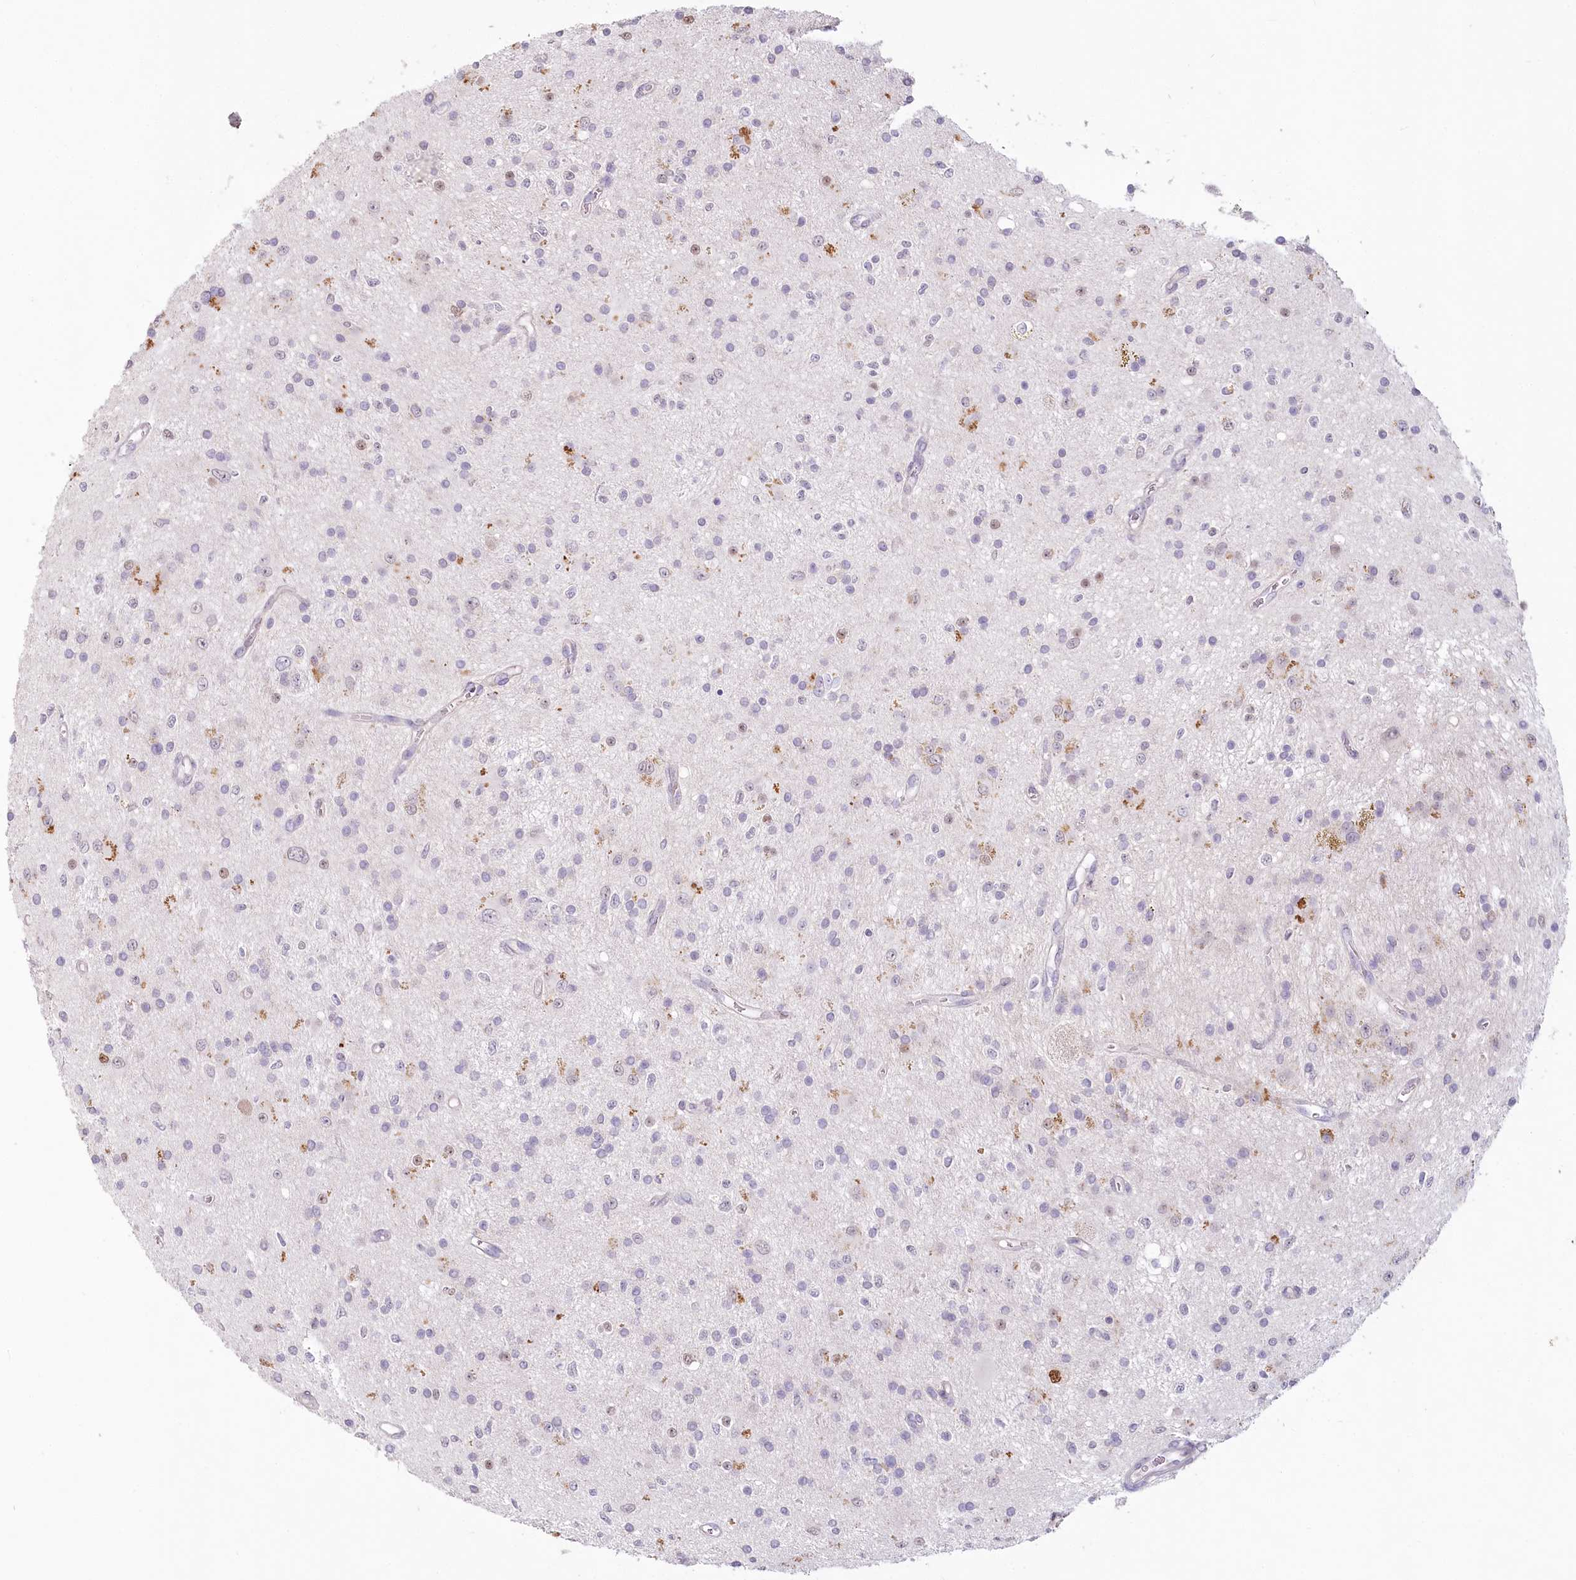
{"staining": {"intensity": "negative", "quantity": "none", "location": "none"}, "tissue": "glioma", "cell_type": "Tumor cells", "image_type": "cancer", "snomed": [{"axis": "morphology", "description": "Glioma, malignant, High grade"}, {"axis": "topography", "description": "Brain"}], "caption": "Immunohistochemical staining of human glioma reveals no significant positivity in tumor cells.", "gene": "USP11", "patient": {"sex": "male", "age": 34}}